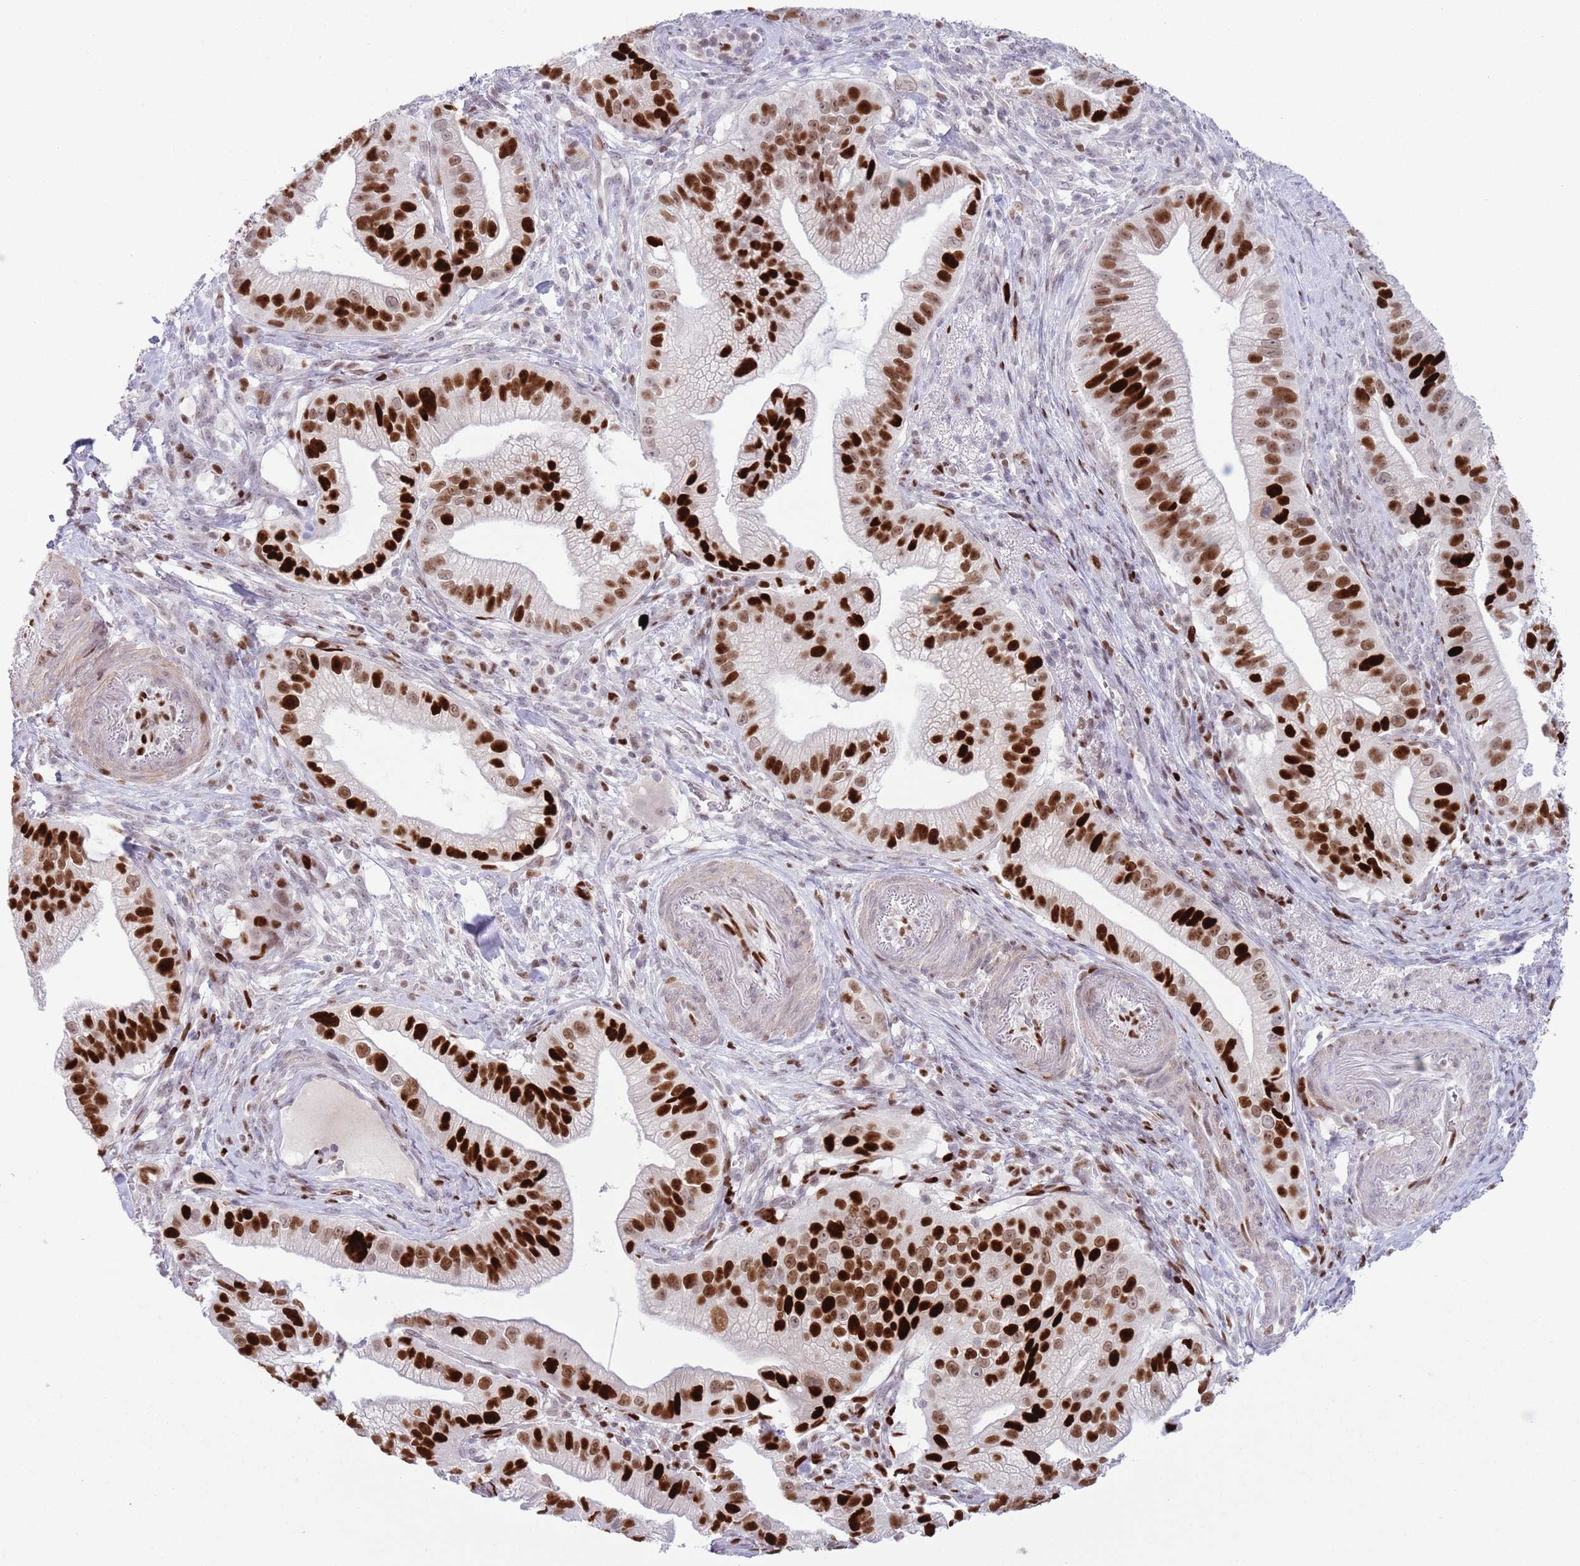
{"staining": {"intensity": "strong", "quantity": ">75%", "location": "nuclear"}, "tissue": "pancreatic cancer", "cell_type": "Tumor cells", "image_type": "cancer", "snomed": [{"axis": "morphology", "description": "Adenocarcinoma, NOS"}, {"axis": "topography", "description": "Pancreas"}], "caption": "Pancreatic cancer (adenocarcinoma) stained with a brown dye demonstrates strong nuclear positive positivity in about >75% of tumor cells.", "gene": "MFSD10", "patient": {"sex": "male", "age": 70}}